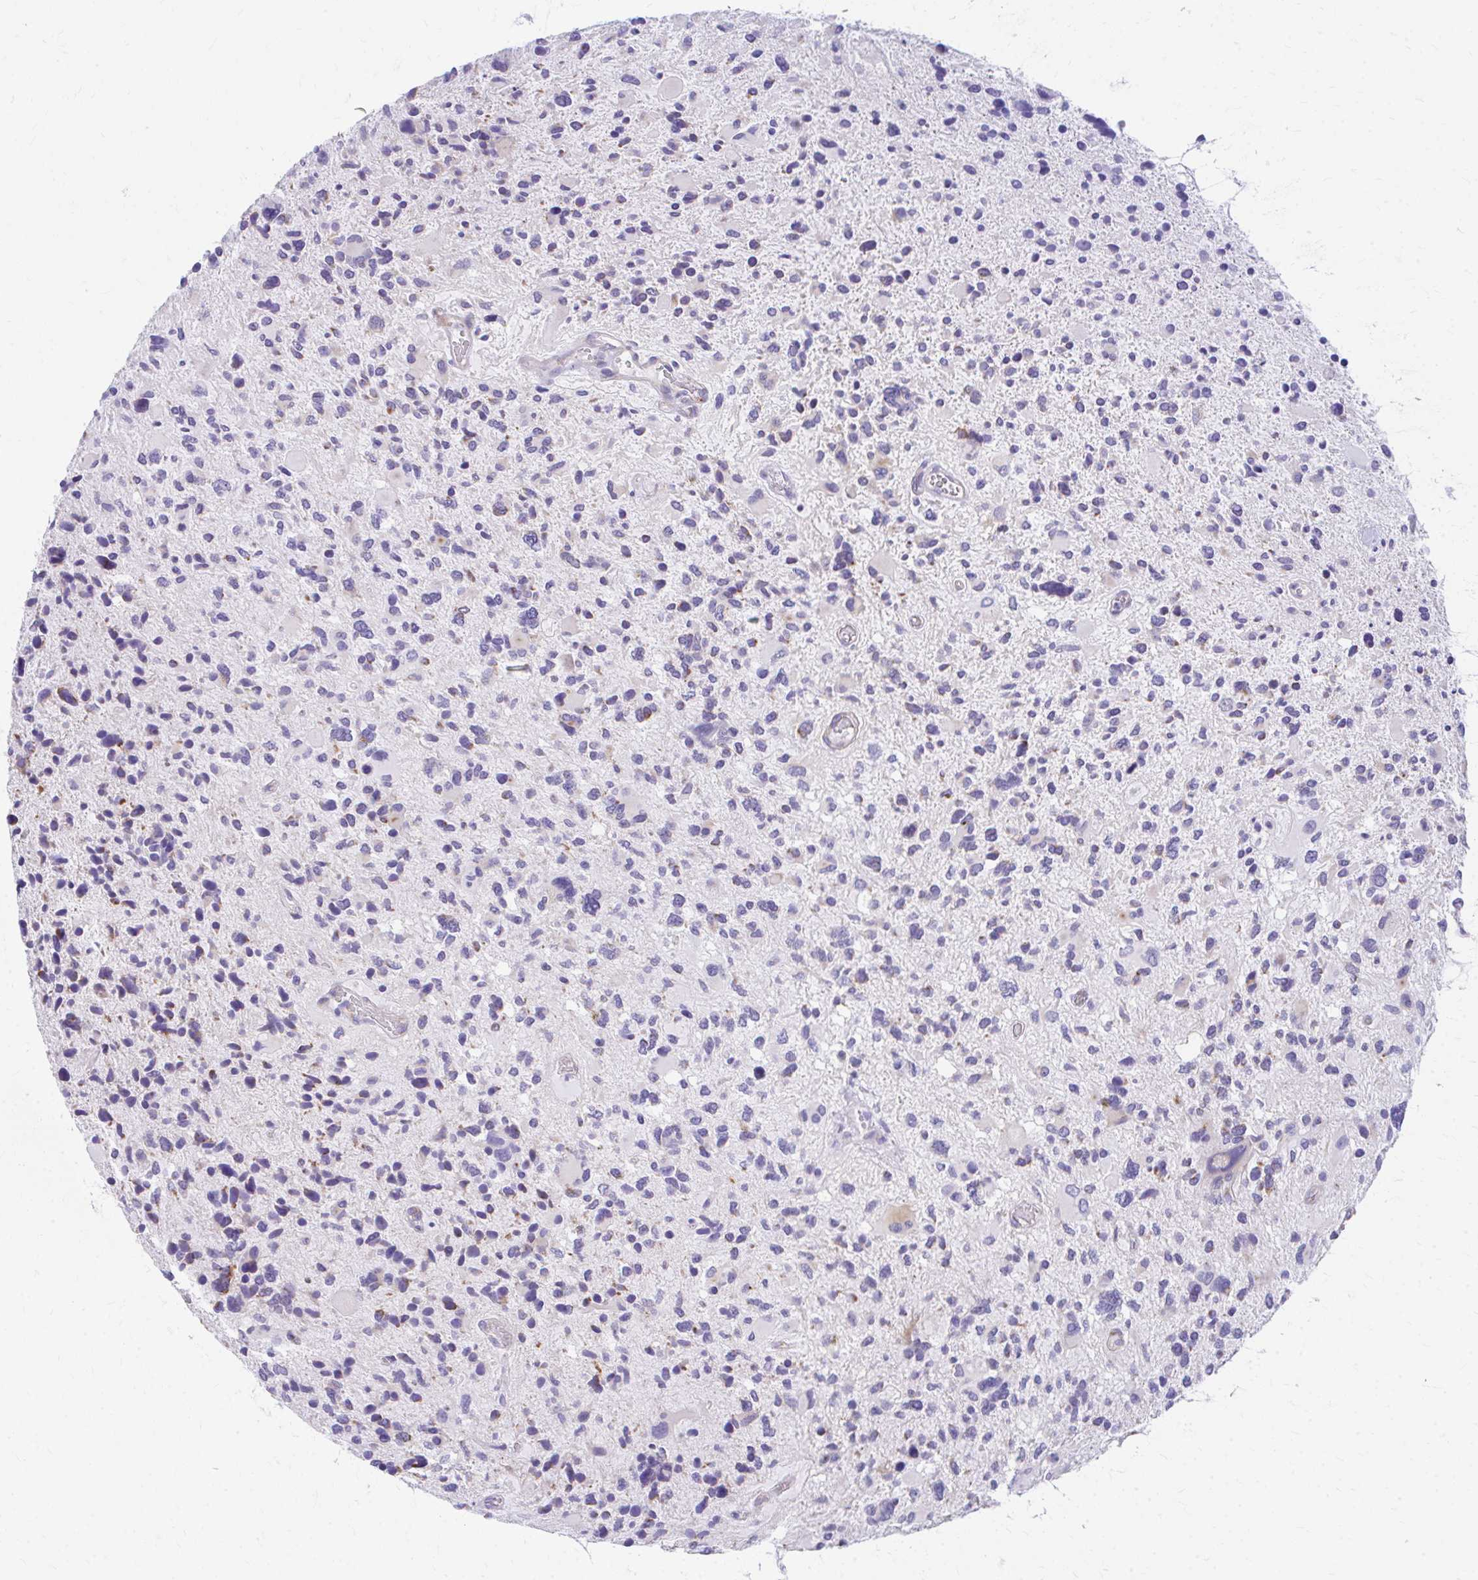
{"staining": {"intensity": "weak", "quantity": "<25%", "location": "cytoplasmic/membranous"}, "tissue": "glioma", "cell_type": "Tumor cells", "image_type": "cancer", "snomed": [{"axis": "morphology", "description": "Glioma, malignant, High grade"}, {"axis": "topography", "description": "Brain"}], "caption": "High power microscopy histopathology image of an immunohistochemistry (IHC) histopathology image of glioma, revealing no significant expression in tumor cells.", "gene": "MRPL19", "patient": {"sex": "female", "age": 11}}